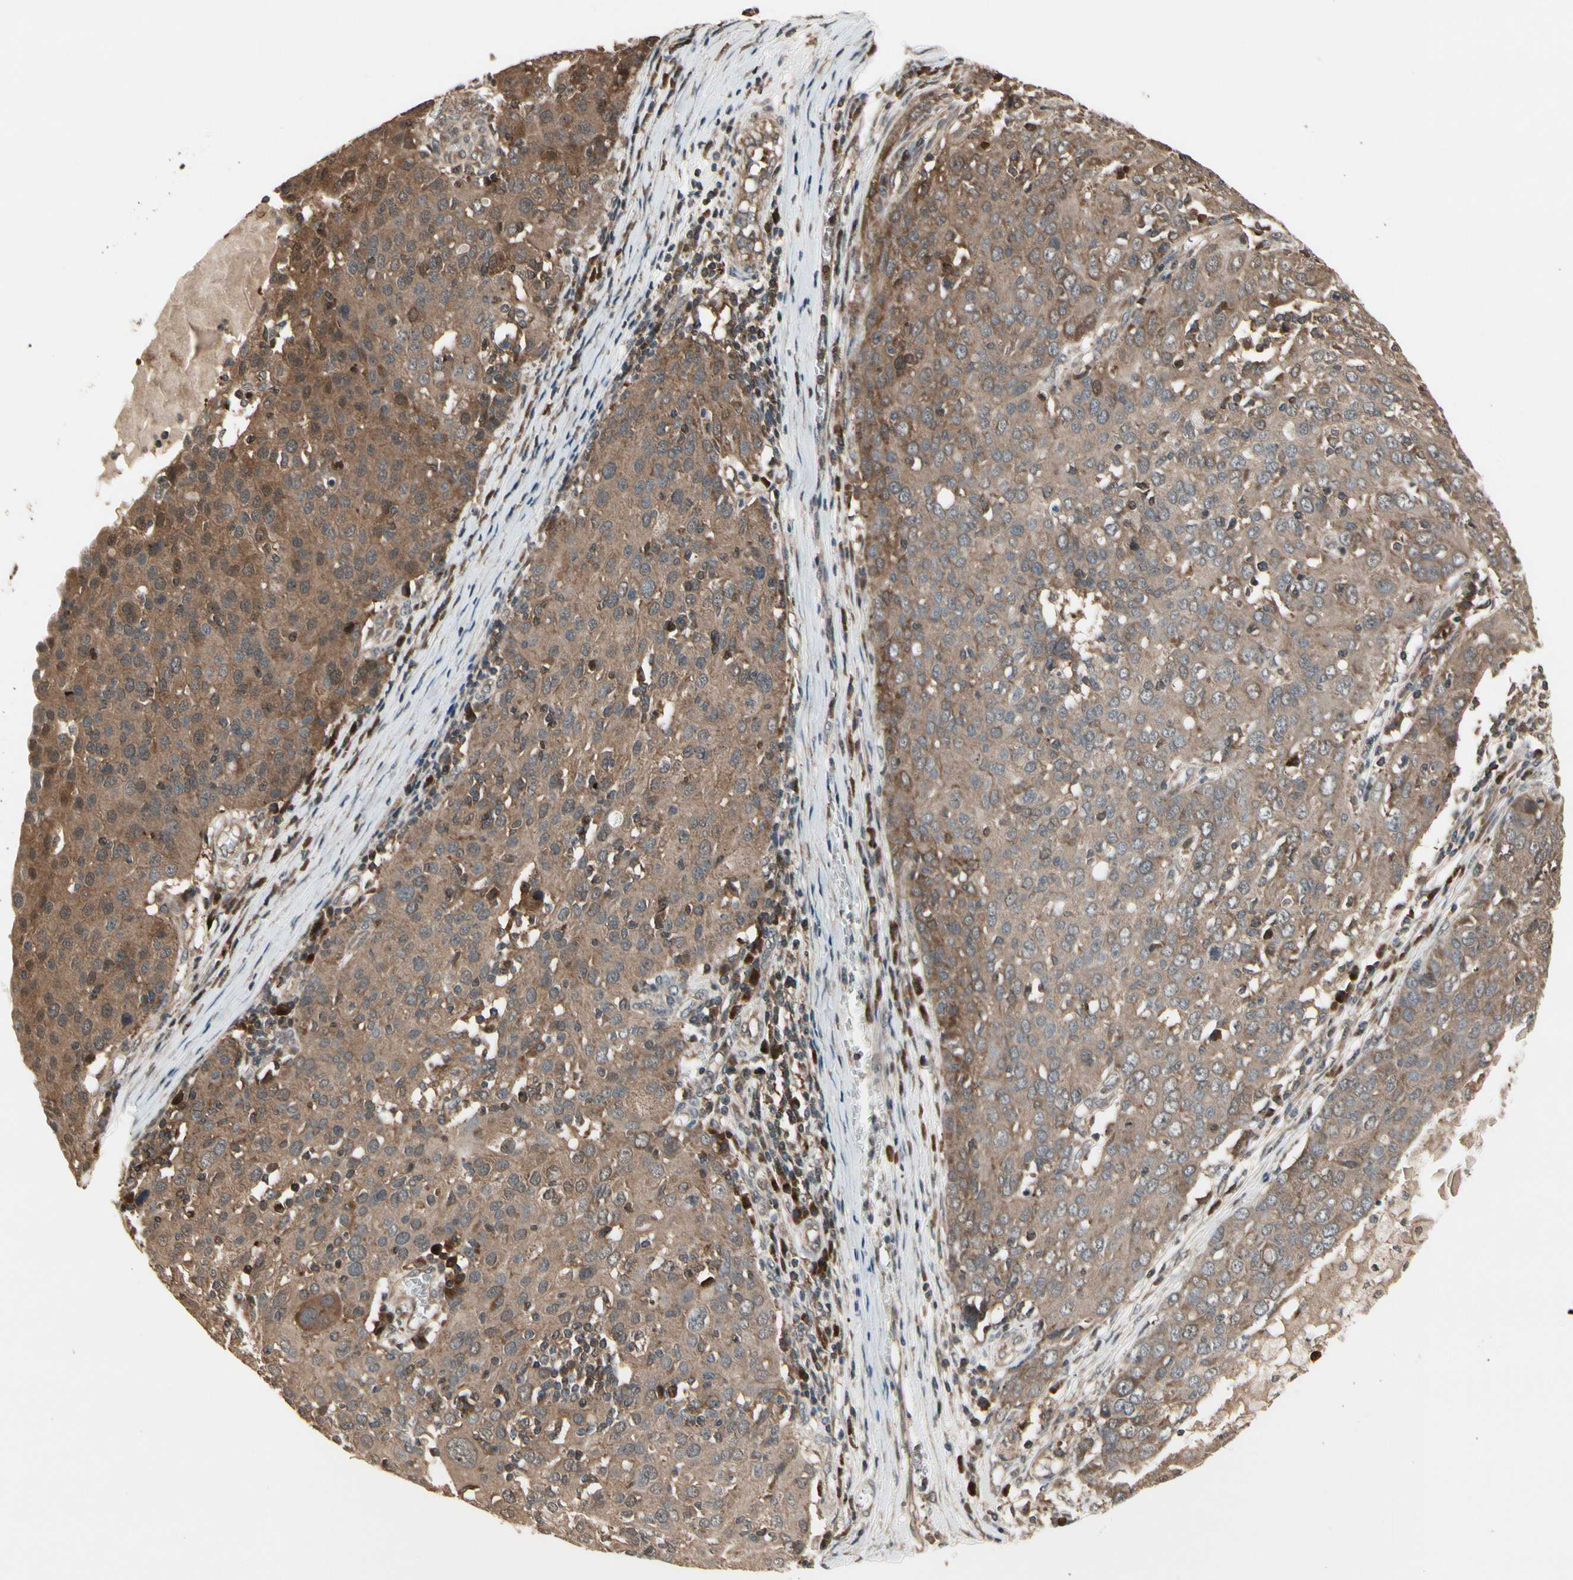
{"staining": {"intensity": "moderate", "quantity": "<25%", "location": "cytoplasmic/membranous"}, "tissue": "ovarian cancer", "cell_type": "Tumor cells", "image_type": "cancer", "snomed": [{"axis": "morphology", "description": "Carcinoma, endometroid"}, {"axis": "topography", "description": "Ovary"}], "caption": "A histopathology image of human endometroid carcinoma (ovarian) stained for a protein shows moderate cytoplasmic/membranous brown staining in tumor cells. (Stains: DAB (3,3'-diaminobenzidine) in brown, nuclei in blue, Microscopy: brightfield microscopy at high magnification).", "gene": "CSF1R", "patient": {"sex": "female", "age": 50}}